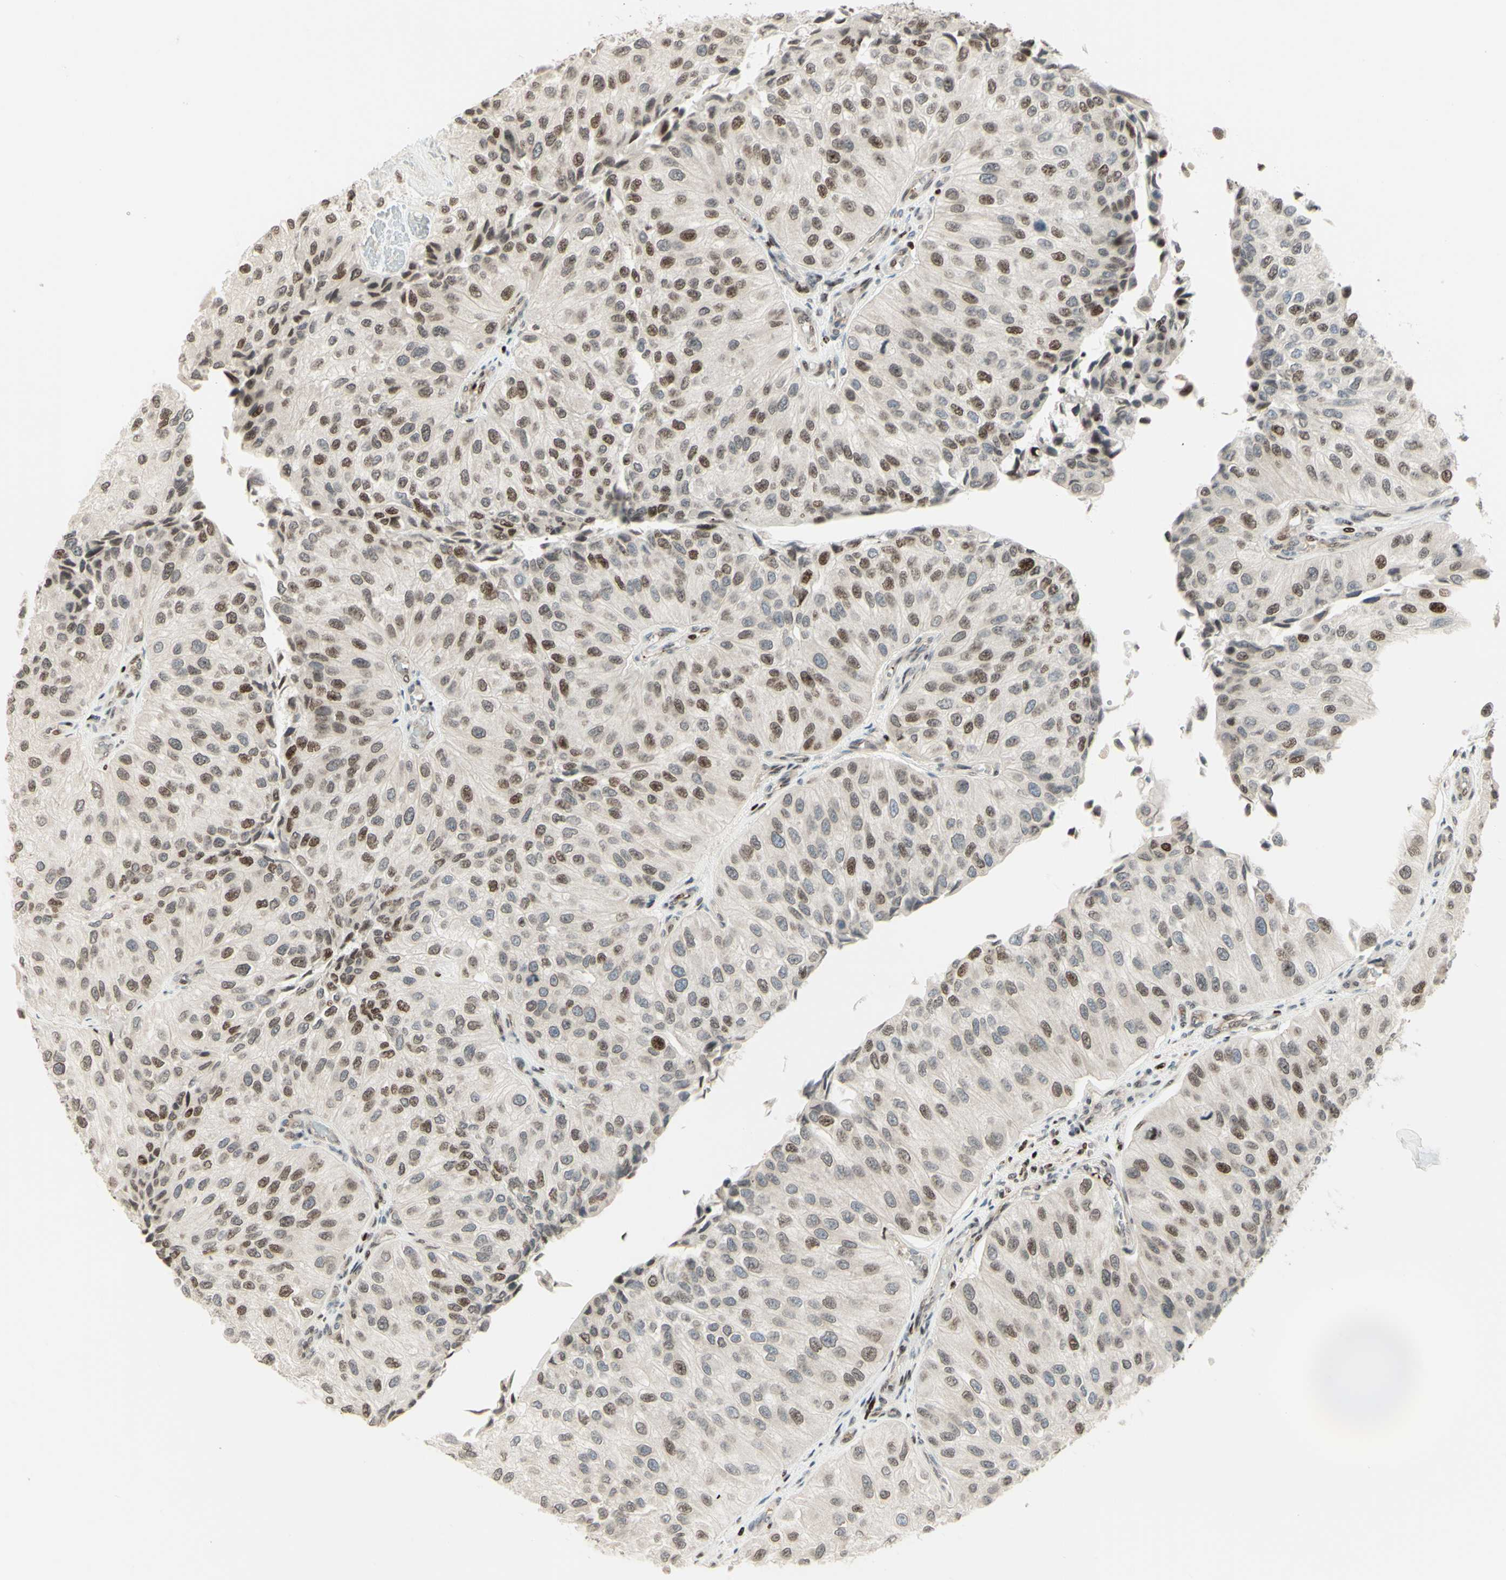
{"staining": {"intensity": "moderate", "quantity": "25%-75%", "location": "cytoplasmic/membranous,nuclear"}, "tissue": "urothelial cancer", "cell_type": "Tumor cells", "image_type": "cancer", "snomed": [{"axis": "morphology", "description": "Urothelial carcinoma, High grade"}, {"axis": "topography", "description": "Kidney"}, {"axis": "topography", "description": "Urinary bladder"}], "caption": "Human urothelial cancer stained with a protein marker shows moderate staining in tumor cells.", "gene": "CDKL5", "patient": {"sex": "male", "age": 77}}